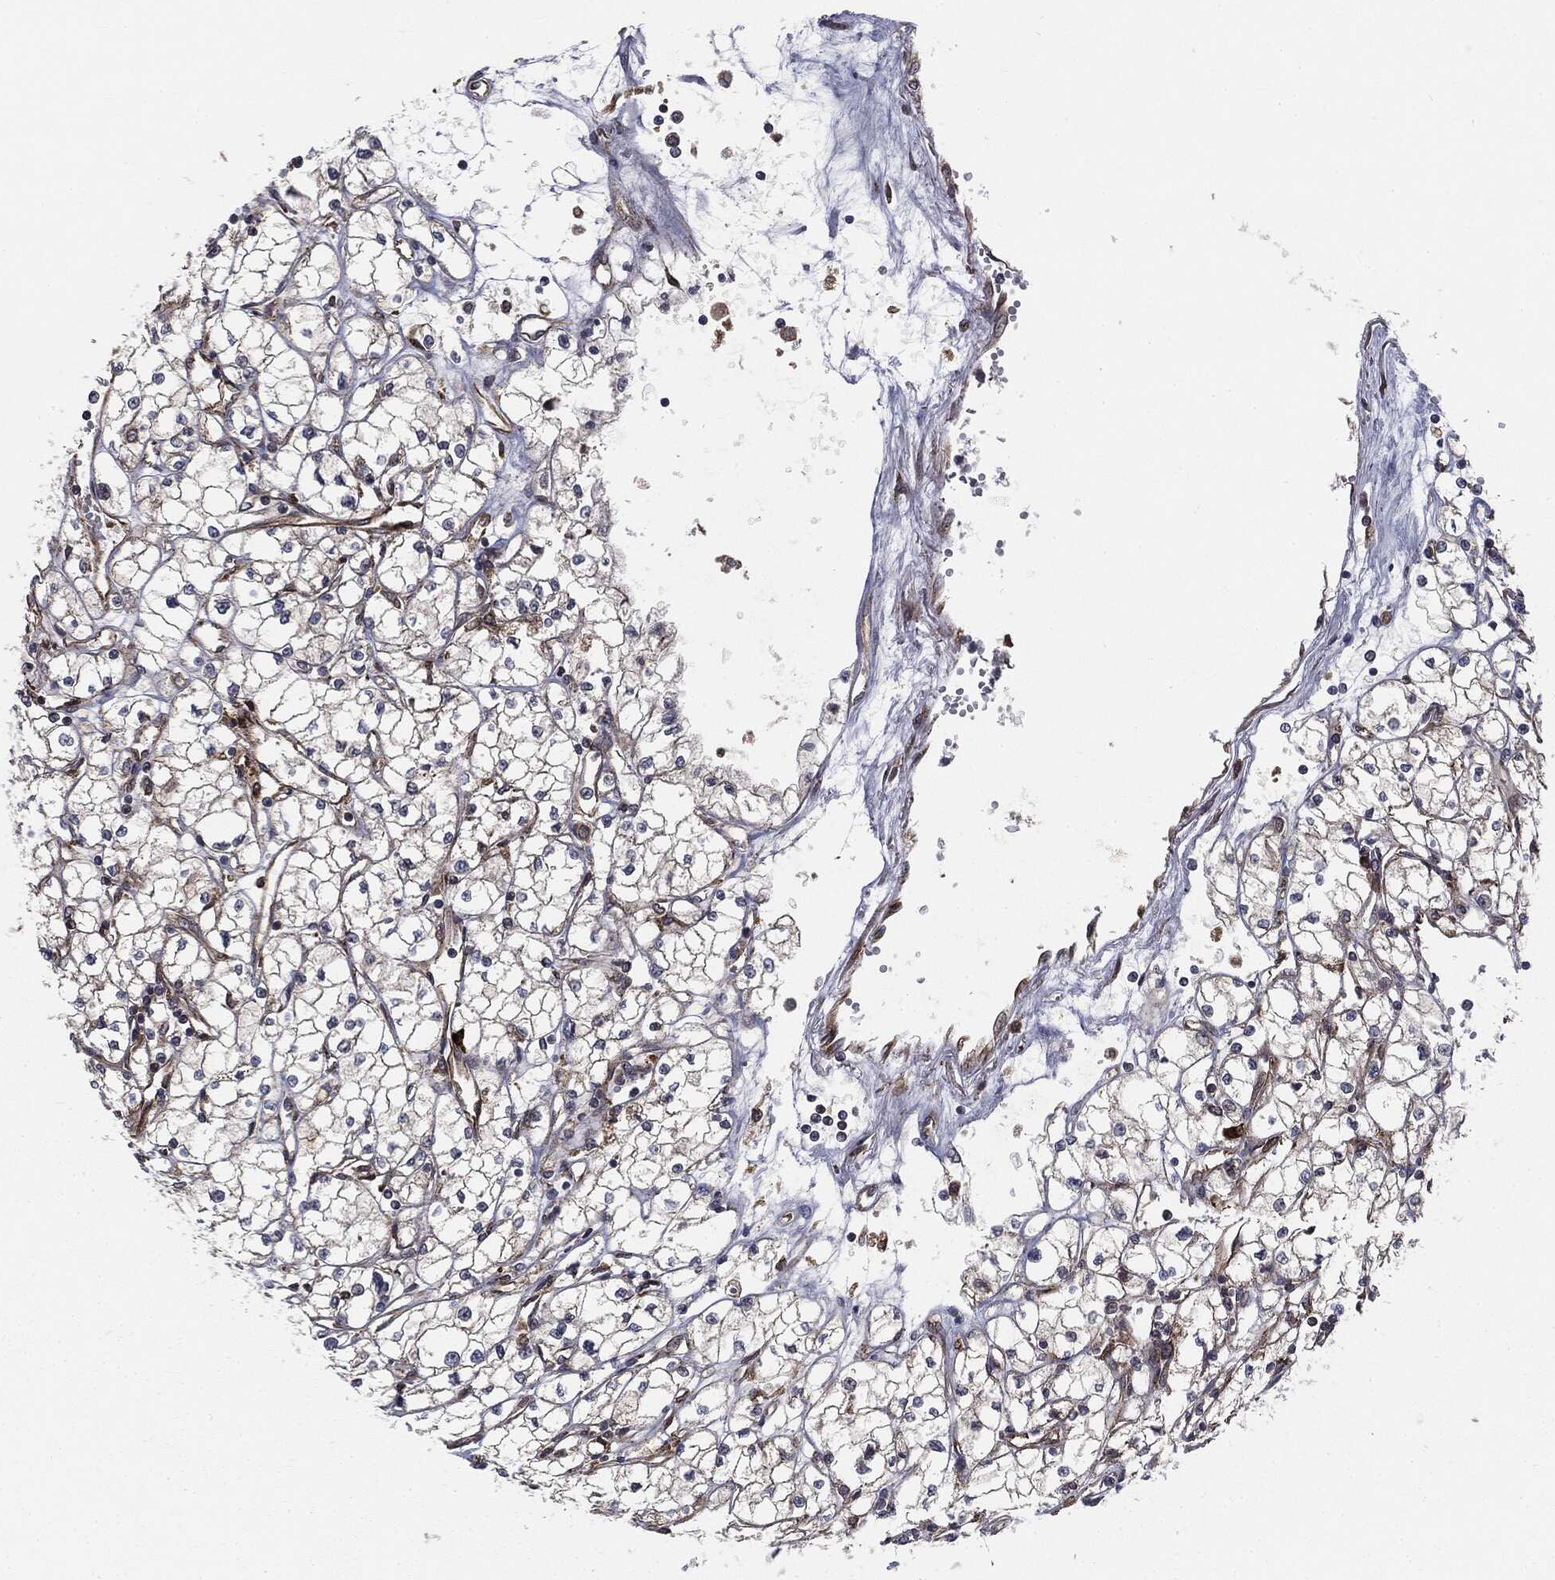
{"staining": {"intensity": "moderate", "quantity": "<25%", "location": "cytoplasmic/membranous"}, "tissue": "renal cancer", "cell_type": "Tumor cells", "image_type": "cancer", "snomed": [{"axis": "morphology", "description": "Adenocarcinoma, NOS"}, {"axis": "topography", "description": "Kidney"}], "caption": "Moderate cytoplasmic/membranous staining is identified in about <25% of tumor cells in adenocarcinoma (renal).", "gene": "CYLD", "patient": {"sex": "male", "age": 67}}